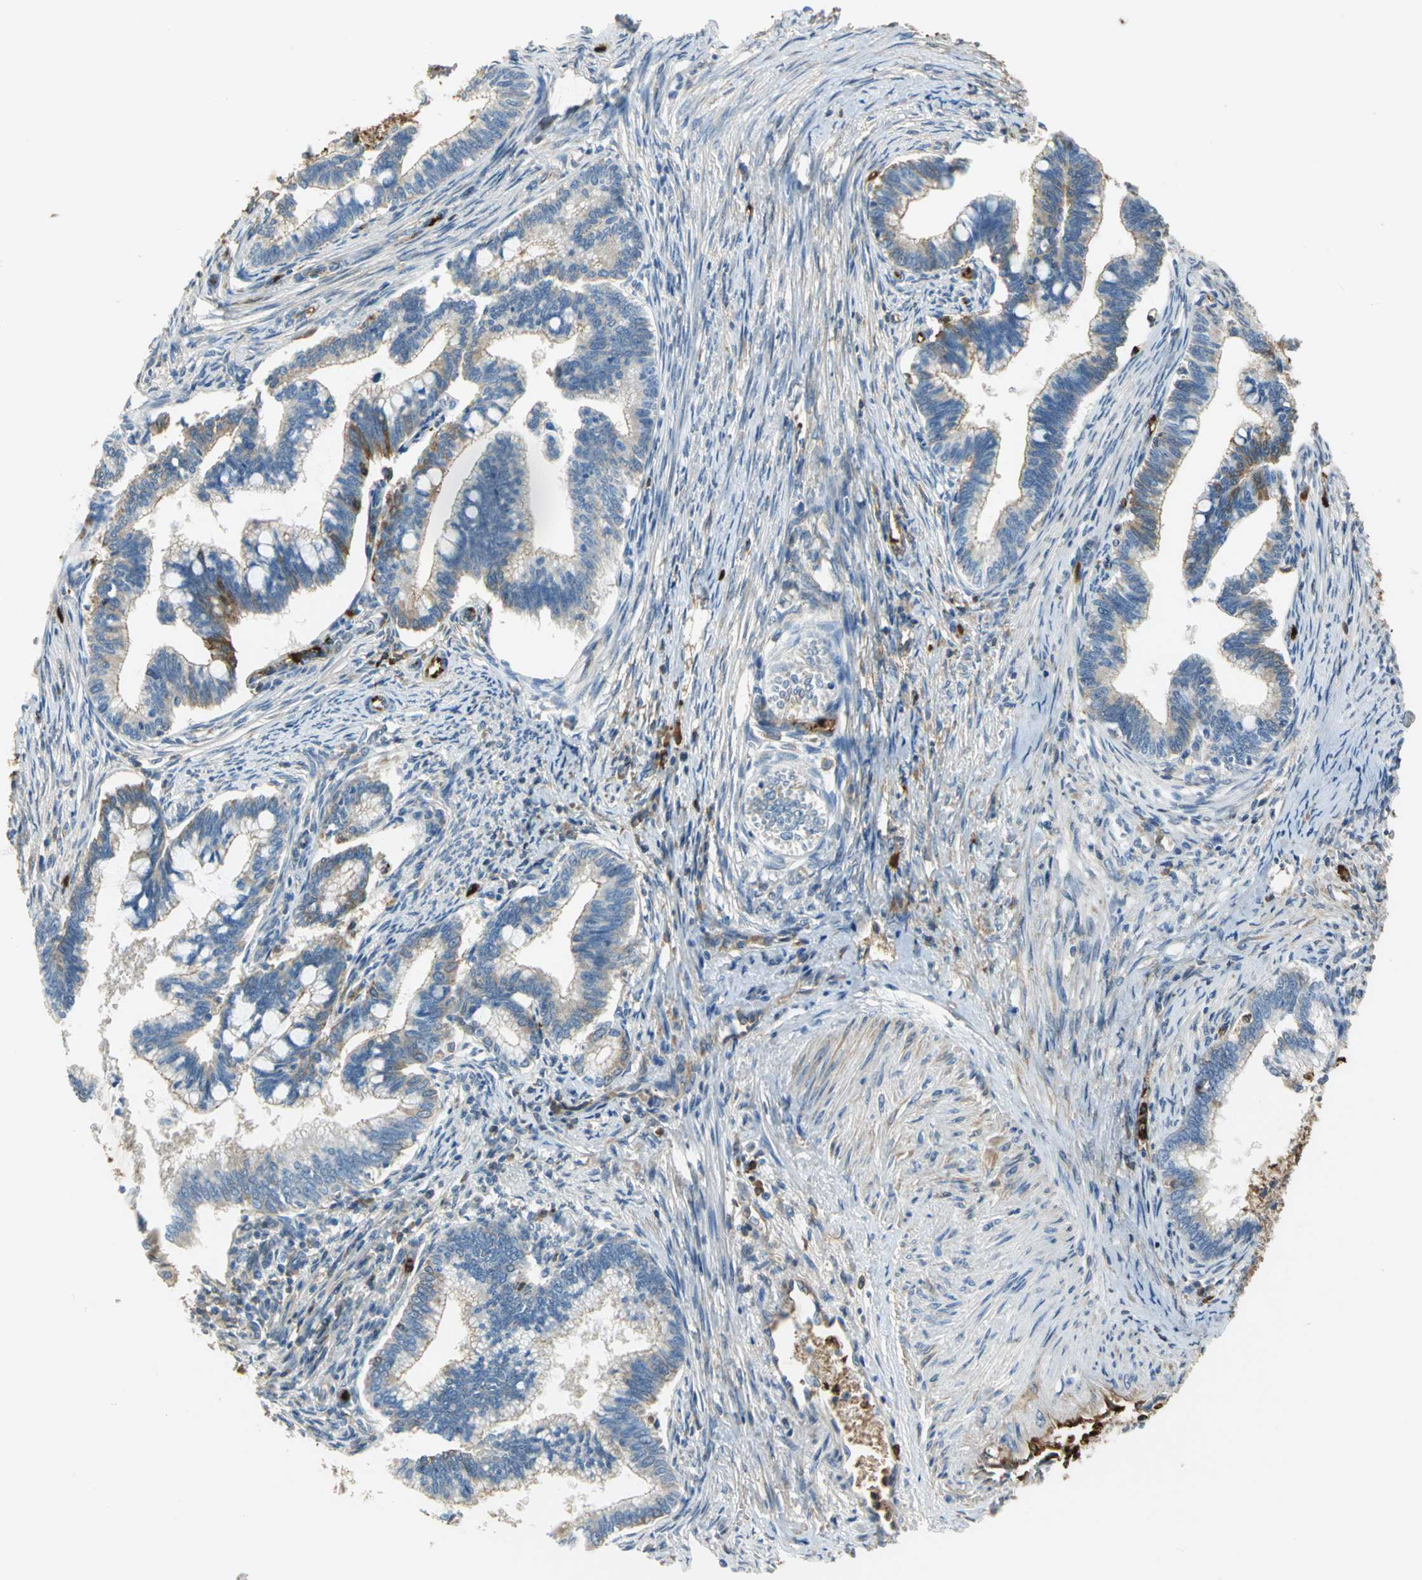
{"staining": {"intensity": "moderate", "quantity": ">75%", "location": "cytoplasmic/membranous"}, "tissue": "cervical cancer", "cell_type": "Tumor cells", "image_type": "cancer", "snomed": [{"axis": "morphology", "description": "Adenocarcinoma, NOS"}, {"axis": "topography", "description": "Cervix"}], "caption": "Human cervical cancer stained for a protein (brown) demonstrates moderate cytoplasmic/membranous positive staining in about >75% of tumor cells.", "gene": "TREM1", "patient": {"sex": "female", "age": 36}}